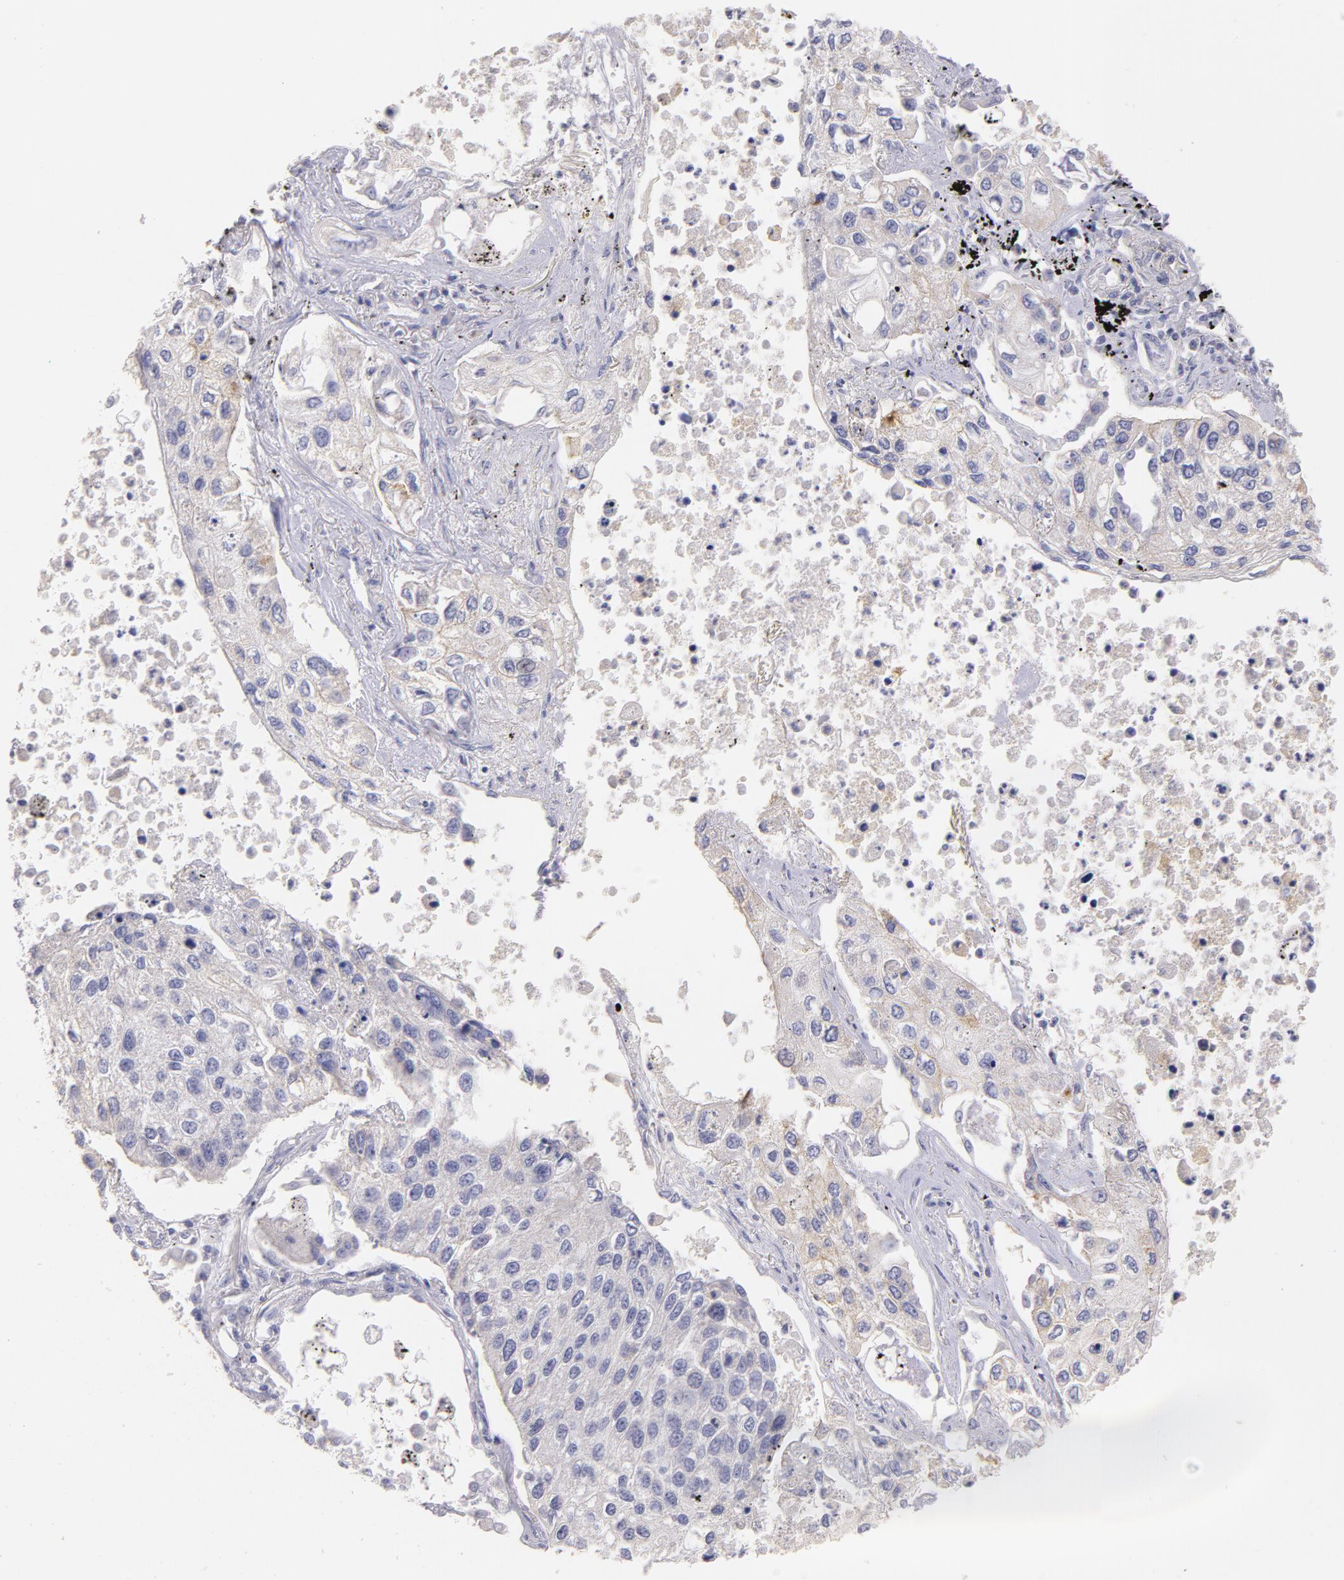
{"staining": {"intensity": "weak", "quantity": "<25%", "location": "cytoplasmic/membranous"}, "tissue": "lung cancer", "cell_type": "Tumor cells", "image_type": "cancer", "snomed": [{"axis": "morphology", "description": "Squamous cell carcinoma, NOS"}, {"axis": "topography", "description": "Lung"}], "caption": "High power microscopy histopathology image of an IHC histopathology image of lung squamous cell carcinoma, revealing no significant staining in tumor cells.", "gene": "CD44", "patient": {"sex": "male", "age": 75}}